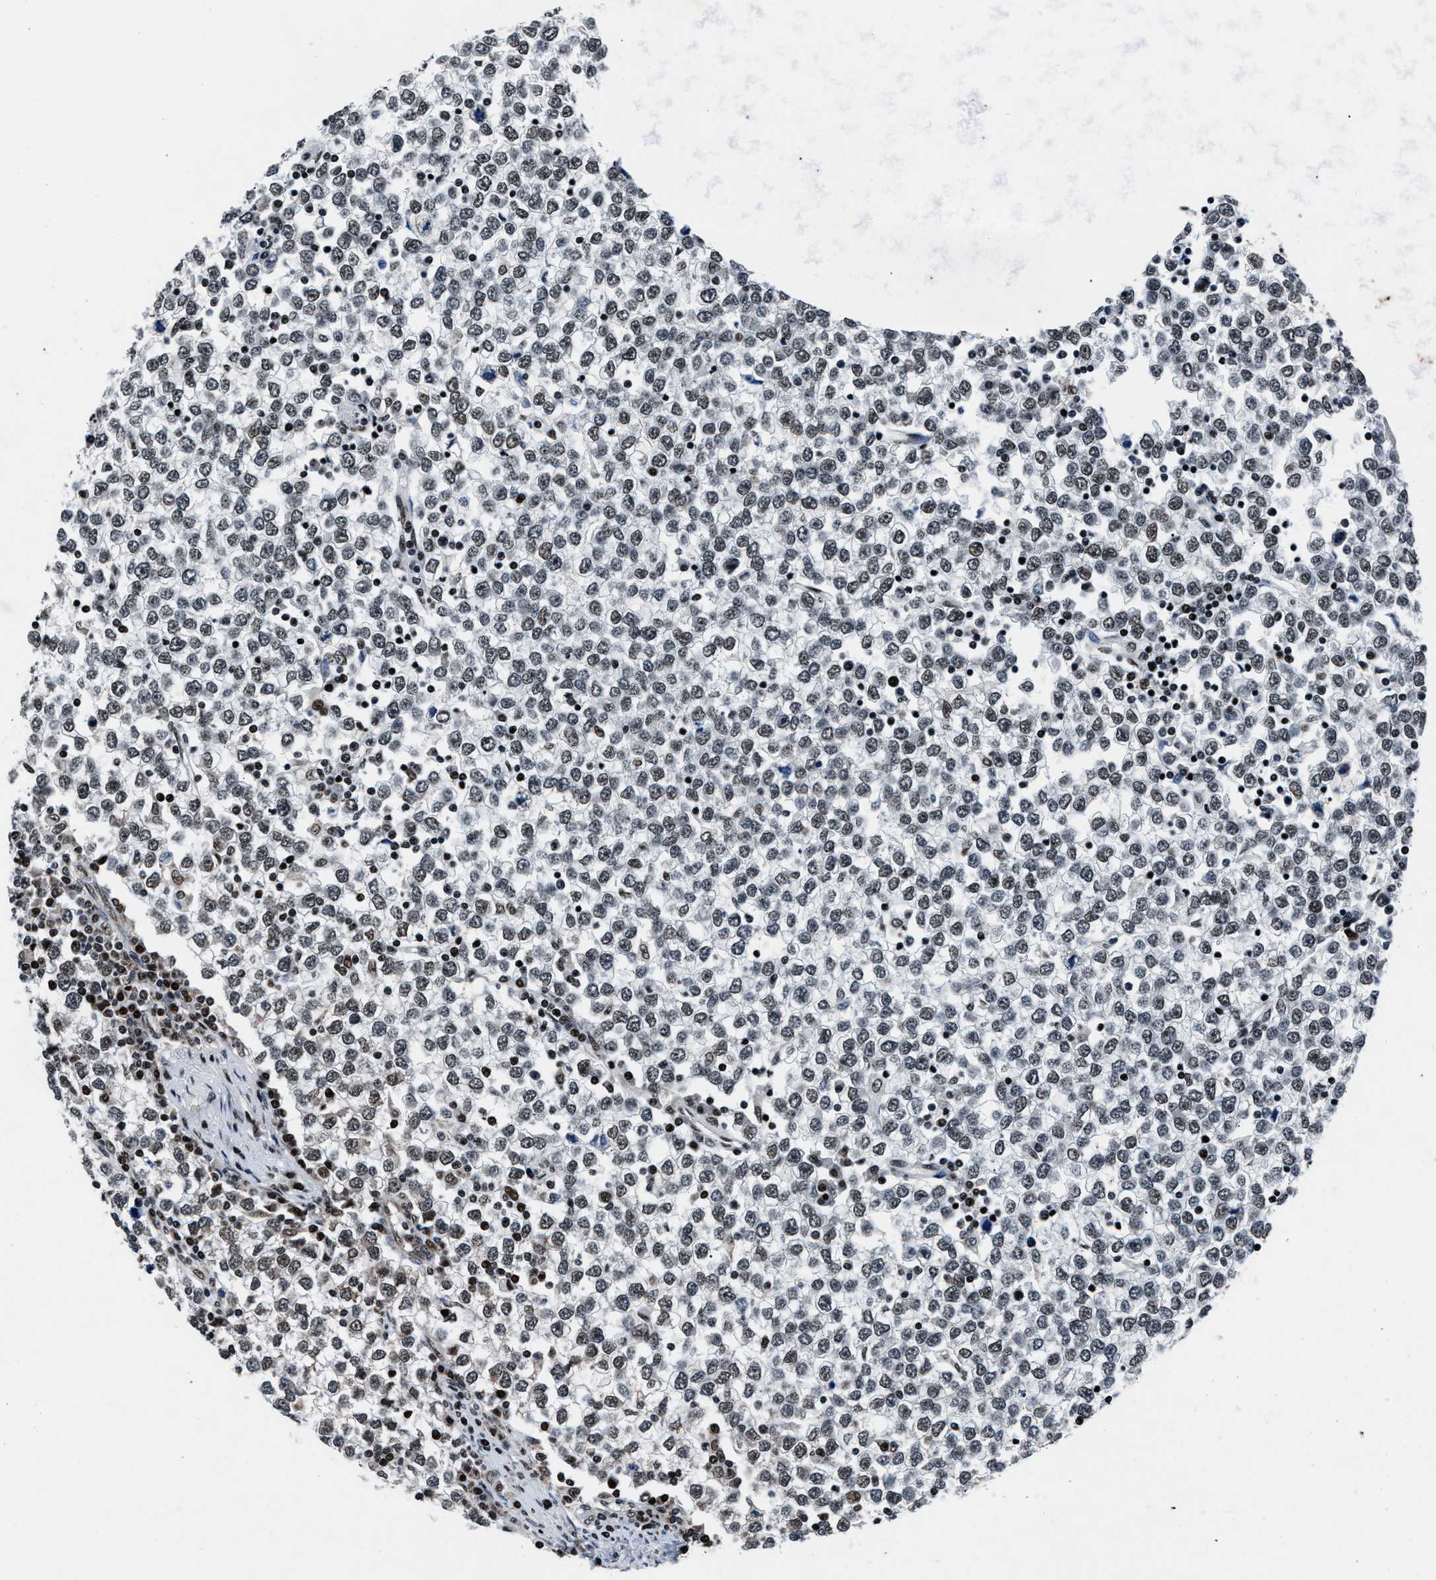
{"staining": {"intensity": "weak", "quantity": ">75%", "location": "nuclear"}, "tissue": "testis cancer", "cell_type": "Tumor cells", "image_type": "cancer", "snomed": [{"axis": "morphology", "description": "Seminoma, NOS"}, {"axis": "topography", "description": "Testis"}], "caption": "Immunohistochemistry histopathology image of neoplastic tissue: testis seminoma stained using immunohistochemistry reveals low levels of weak protein expression localized specifically in the nuclear of tumor cells, appearing as a nuclear brown color.", "gene": "PRRC2B", "patient": {"sex": "male", "age": 65}}